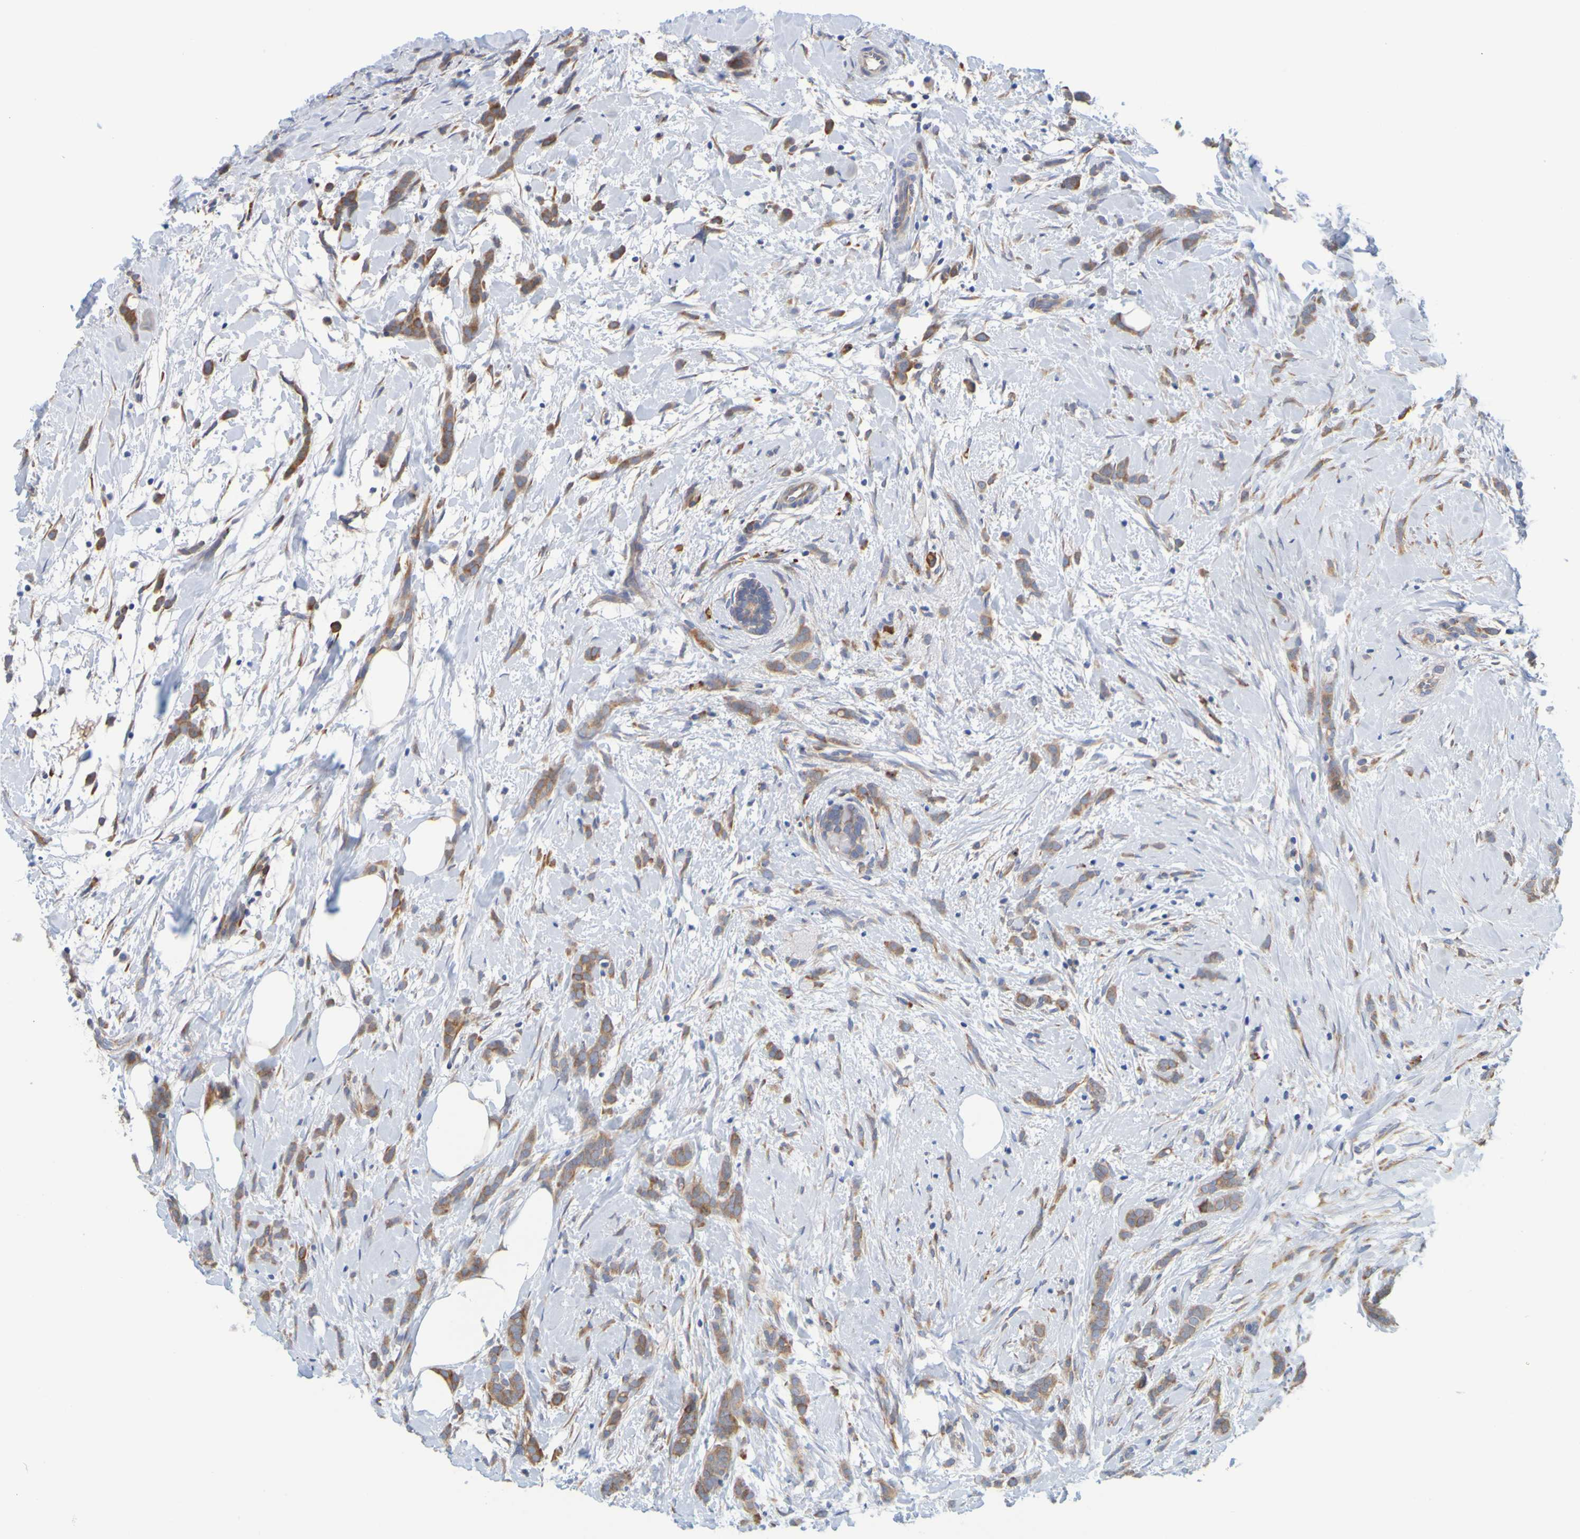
{"staining": {"intensity": "moderate", "quantity": ">75%", "location": "cytoplasmic/membranous"}, "tissue": "breast cancer", "cell_type": "Tumor cells", "image_type": "cancer", "snomed": [{"axis": "morphology", "description": "Lobular carcinoma, in situ"}, {"axis": "morphology", "description": "Lobular carcinoma"}, {"axis": "topography", "description": "Breast"}], "caption": "A brown stain highlights moderate cytoplasmic/membranous positivity of a protein in breast cancer tumor cells. Nuclei are stained in blue.", "gene": "SIL1", "patient": {"sex": "female", "age": 41}}